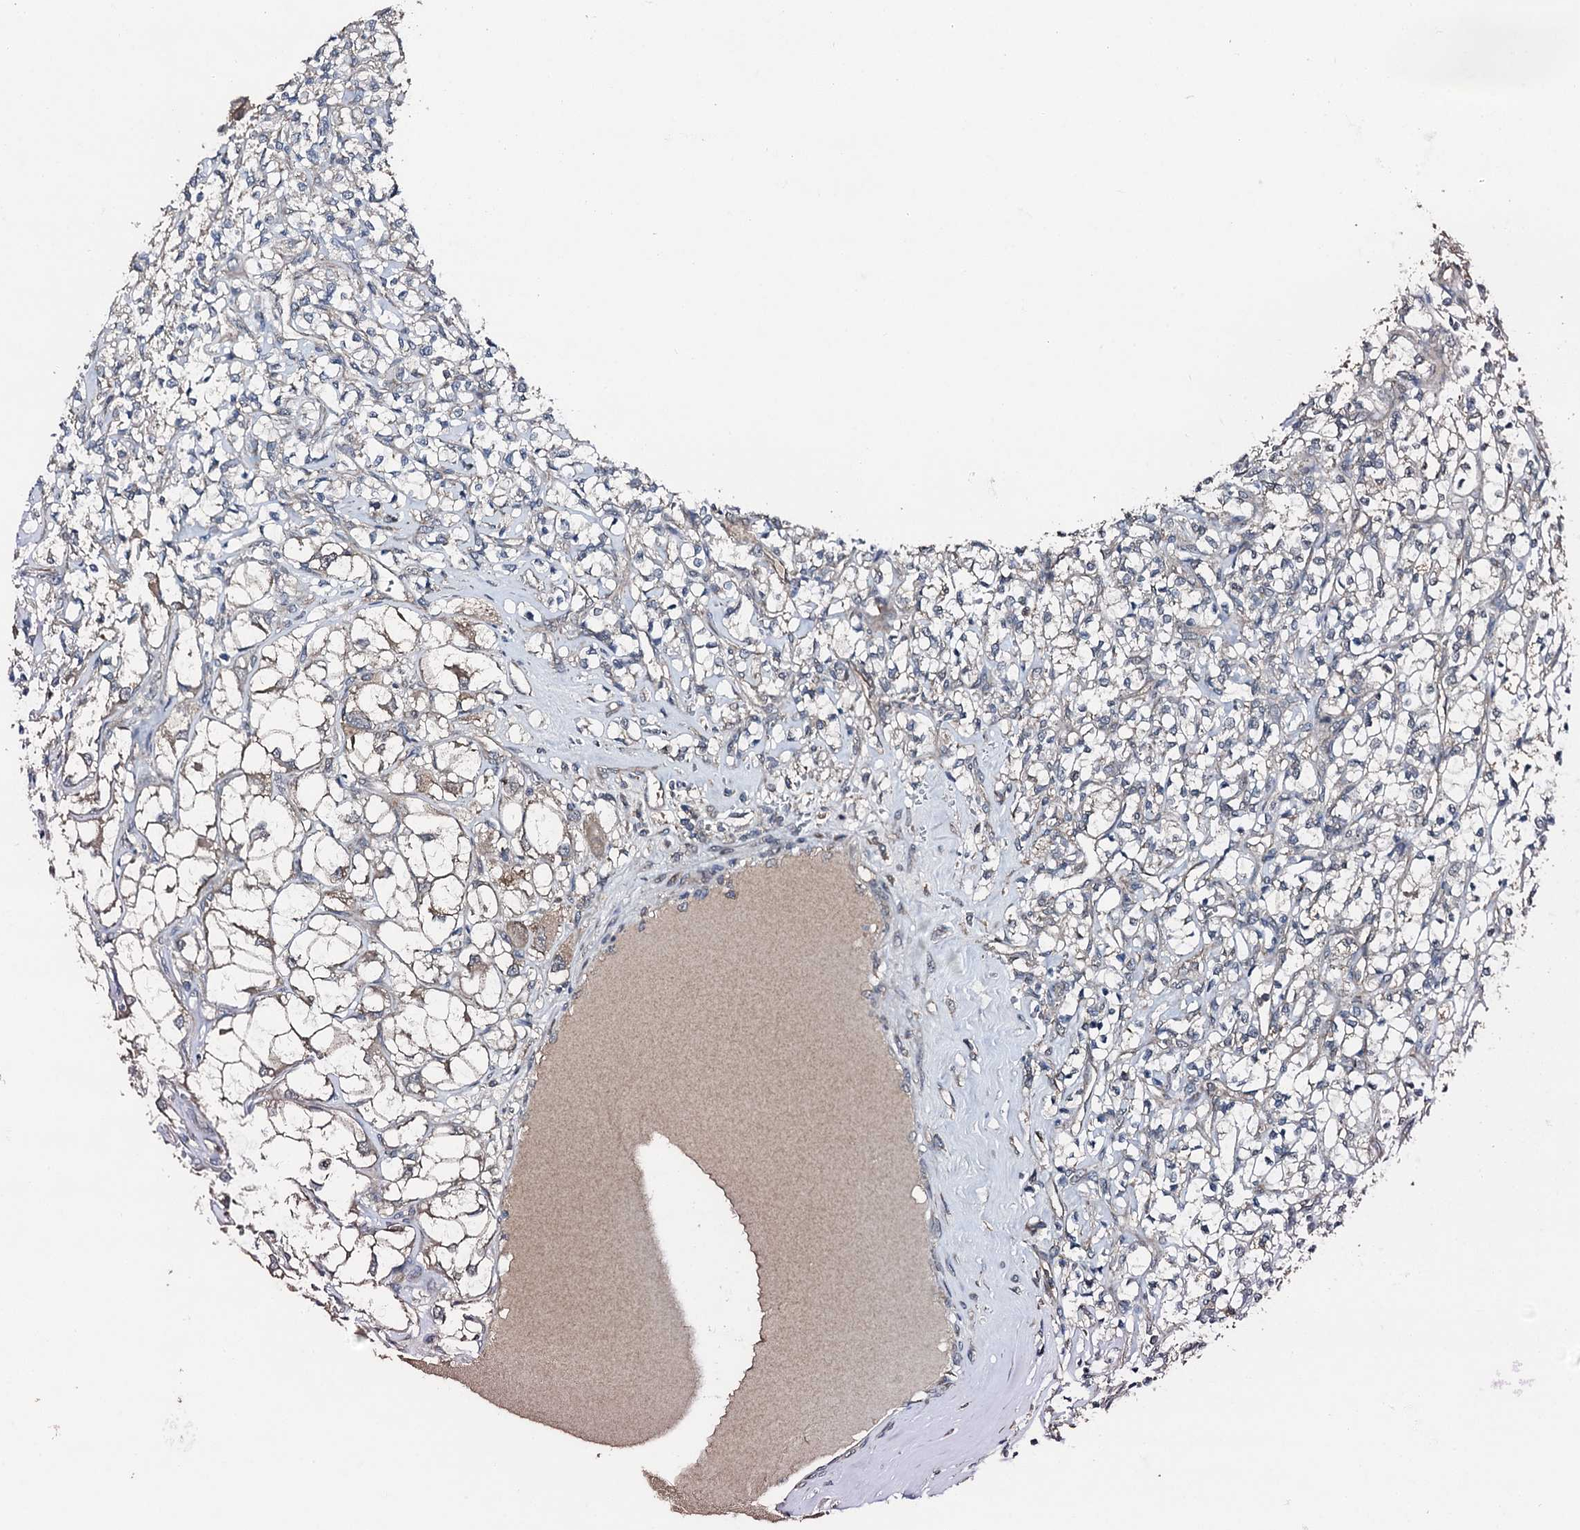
{"staining": {"intensity": "negative", "quantity": "none", "location": "none"}, "tissue": "renal cancer", "cell_type": "Tumor cells", "image_type": "cancer", "snomed": [{"axis": "morphology", "description": "Adenocarcinoma, NOS"}, {"axis": "topography", "description": "Kidney"}], "caption": "DAB immunohistochemical staining of renal cancer (adenocarcinoma) displays no significant staining in tumor cells.", "gene": "FLYWCH1", "patient": {"sex": "female", "age": 69}}